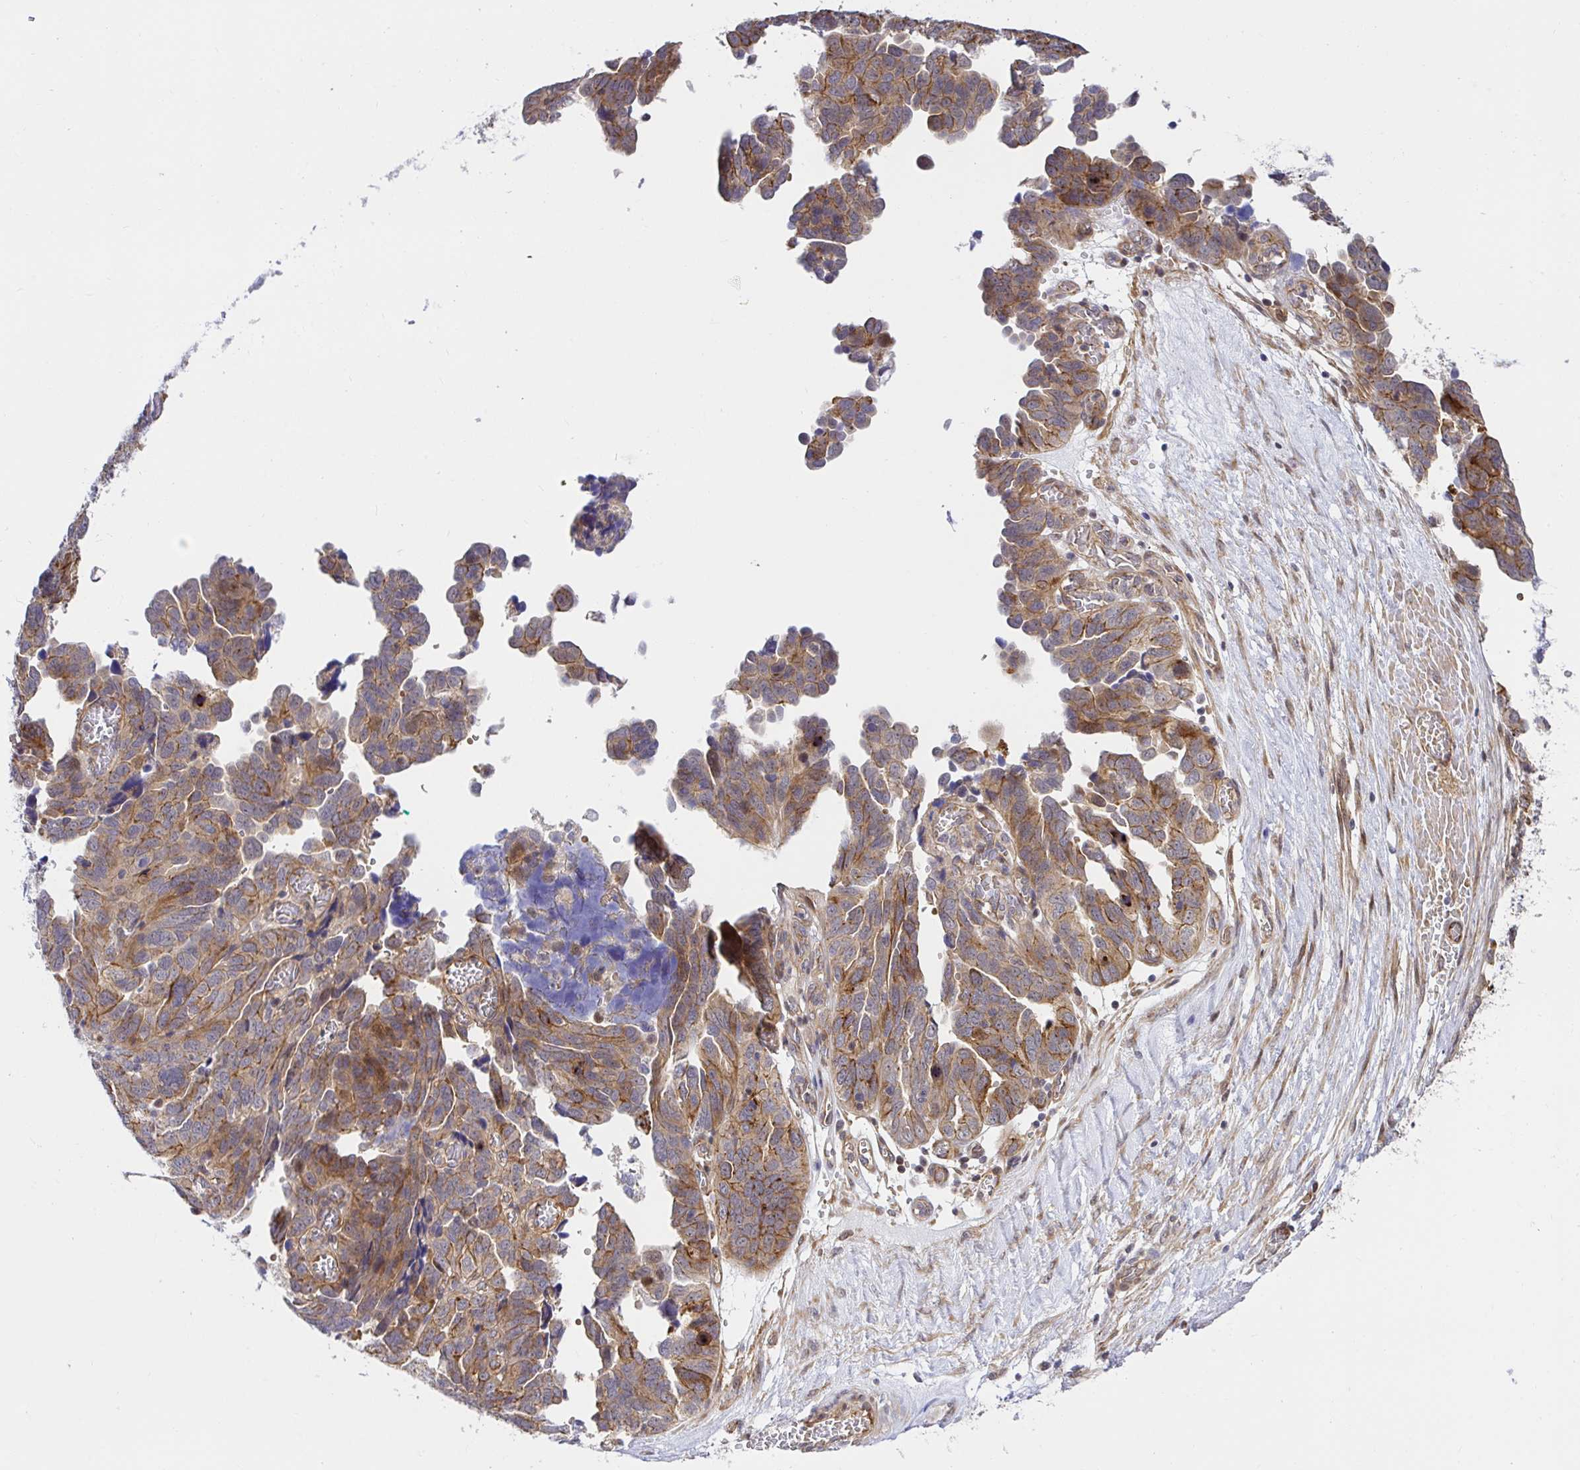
{"staining": {"intensity": "moderate", "quantity": ">75%", "location": "cytoplasmic/membranous"}, "tissue": "ovarian cancer", "cell_type": "Tumor cells", "image_type": "cancer", "snomed": [{"axis": "morphology", "description": "Cystadenocarcinoma, serous, NOS"}, {"axis": "topography", "description": "Ovary"}], "caption": "Protein expression analysis of serous cystadenocarcinoma (ovarian) reveals moderate cytoplasmic/membranous positivity in about >75% of tumor cells.", "gene": "TRIM55", "patient": {"sex": "female", "age": 64}}